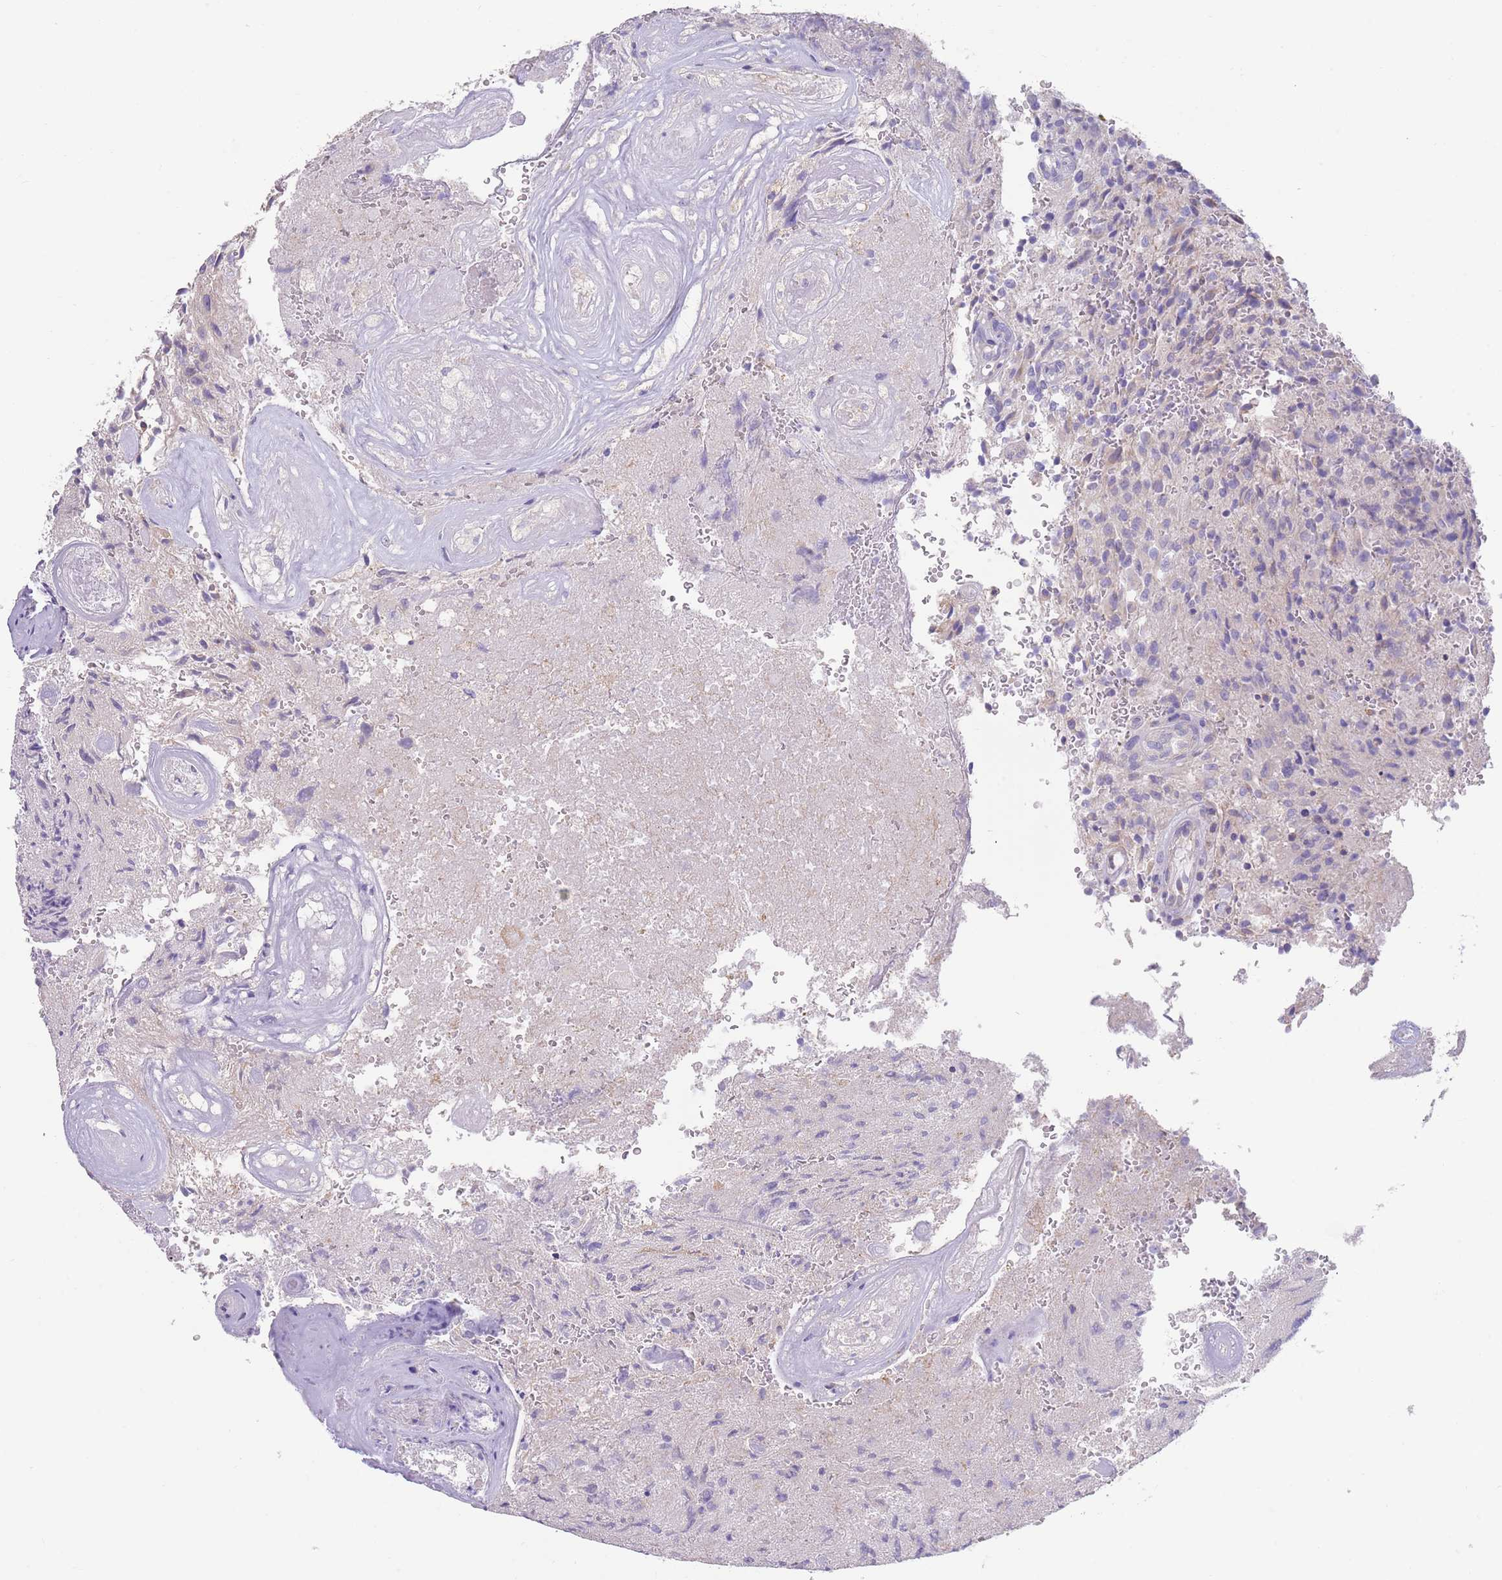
{"staining": {"intensity": "negative", "quantity": "none", "location": "none"}, "tissue": "glioma", "cell_type": "Tumor cells", "image_type": "cancer", "snomed": [{"axis": "morphology", "description": "Normal tissue, NOS"}, {"axis": "morphology", "description": "Glioma, malignant, High grade"}, {"axis": "topography", "description": "Cerebral cortex"}], "caption": "The photomicrograph shows no staining of tumor cells in glioma.", "gene": "CCDC149", "patient": {"sex": "male", "age": 56}}